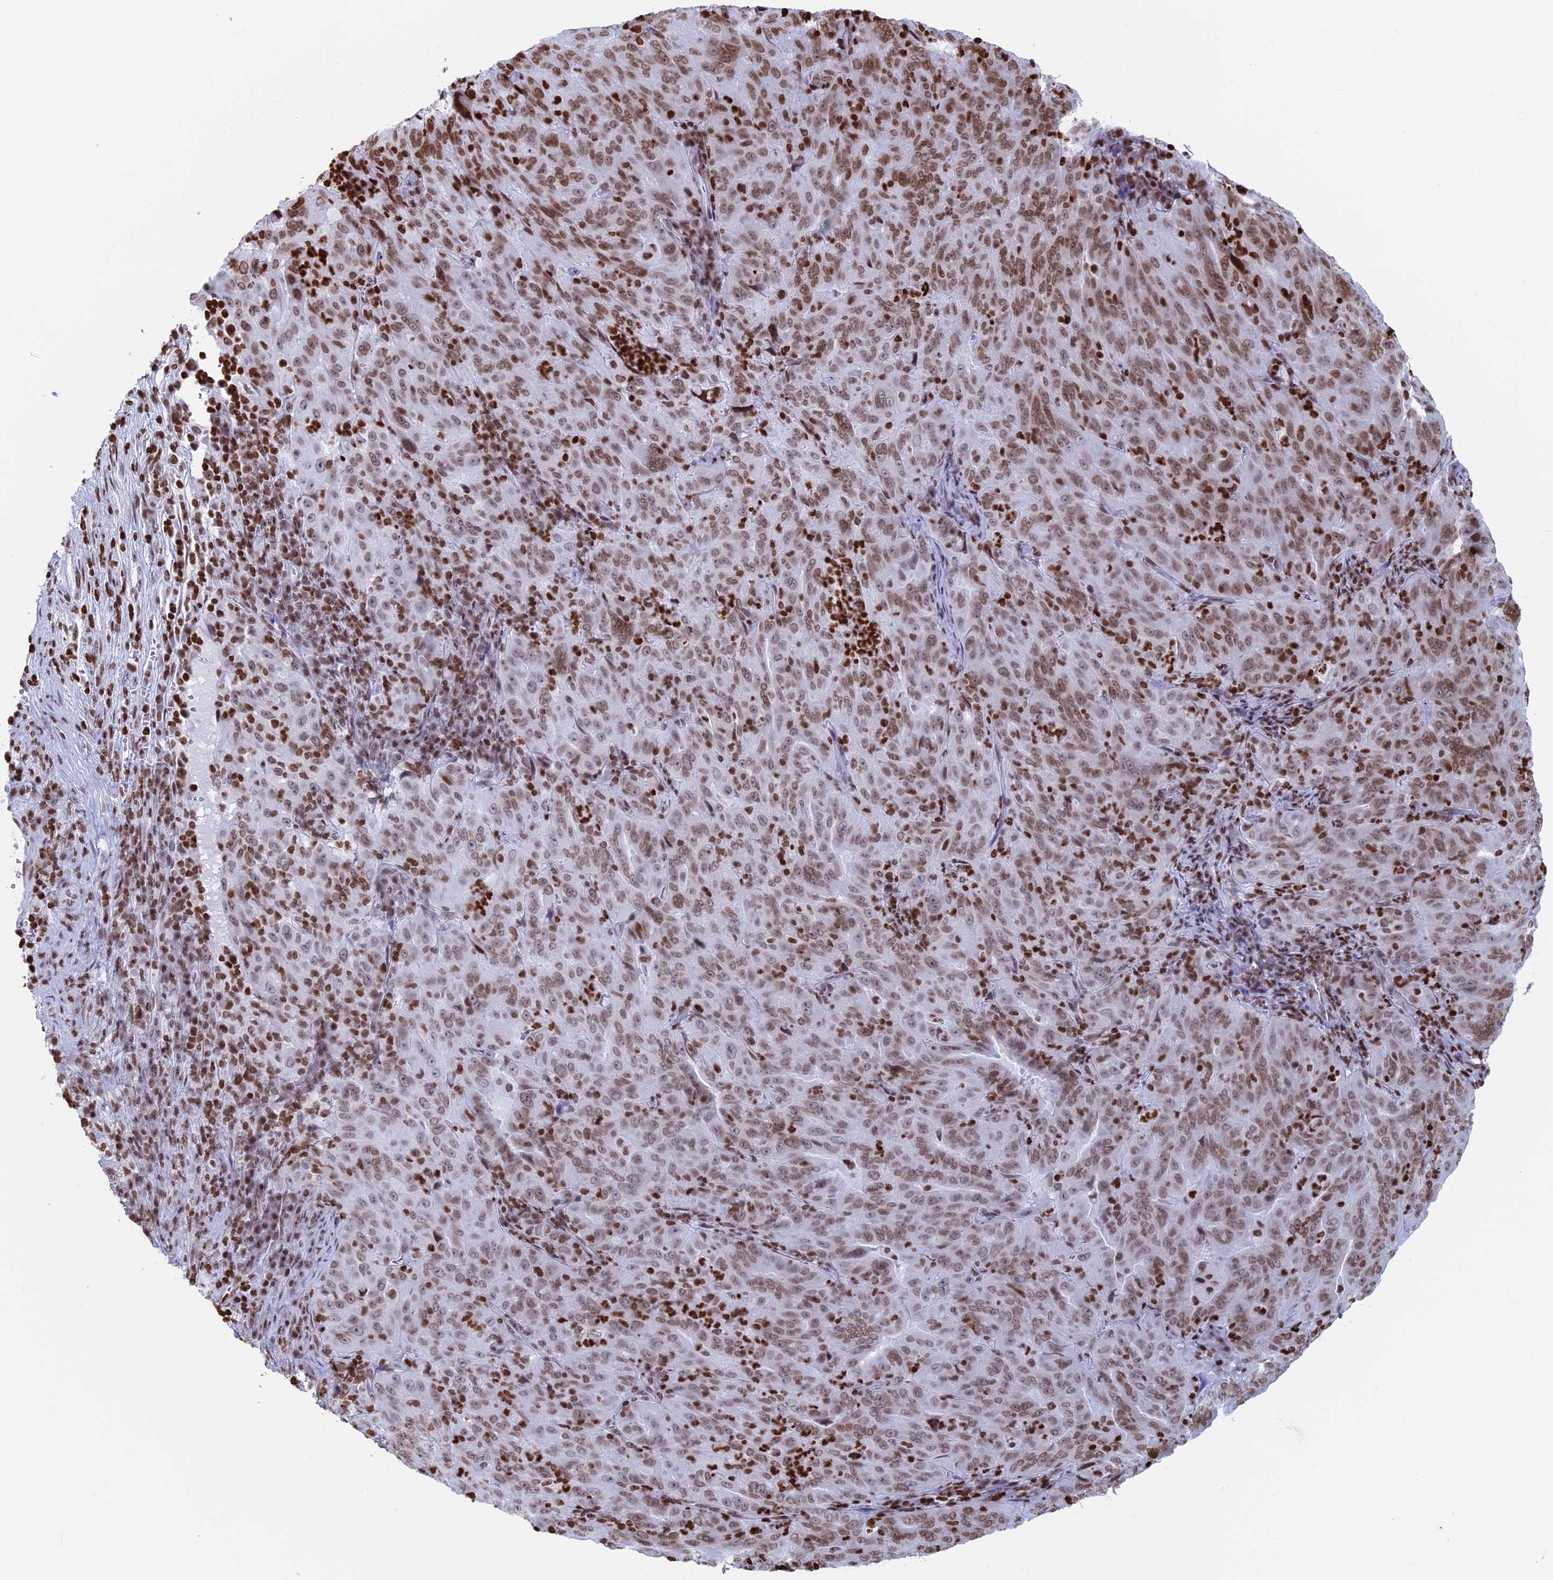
{"staining": {"intensity": "moderate", "quantity": ">75%", "location": "nuclear"}, "tissue": "pancreatic cancer", "cell_type": "Tumor cells", "image_type": "cancer", "snomed": [{"axis": "morphology", "description": "Adenocarcinoma, NOS"}, {"axis": "topography", "description": "Pancreas"}], "caption": "IHC of adenocarcinoma (pancreatic) reveals medium levels of moderate nuclear expression in about >75% of tumor cells.", "gene": "APOBEC3A", "patient": {"sex": "male", "age": 63}}